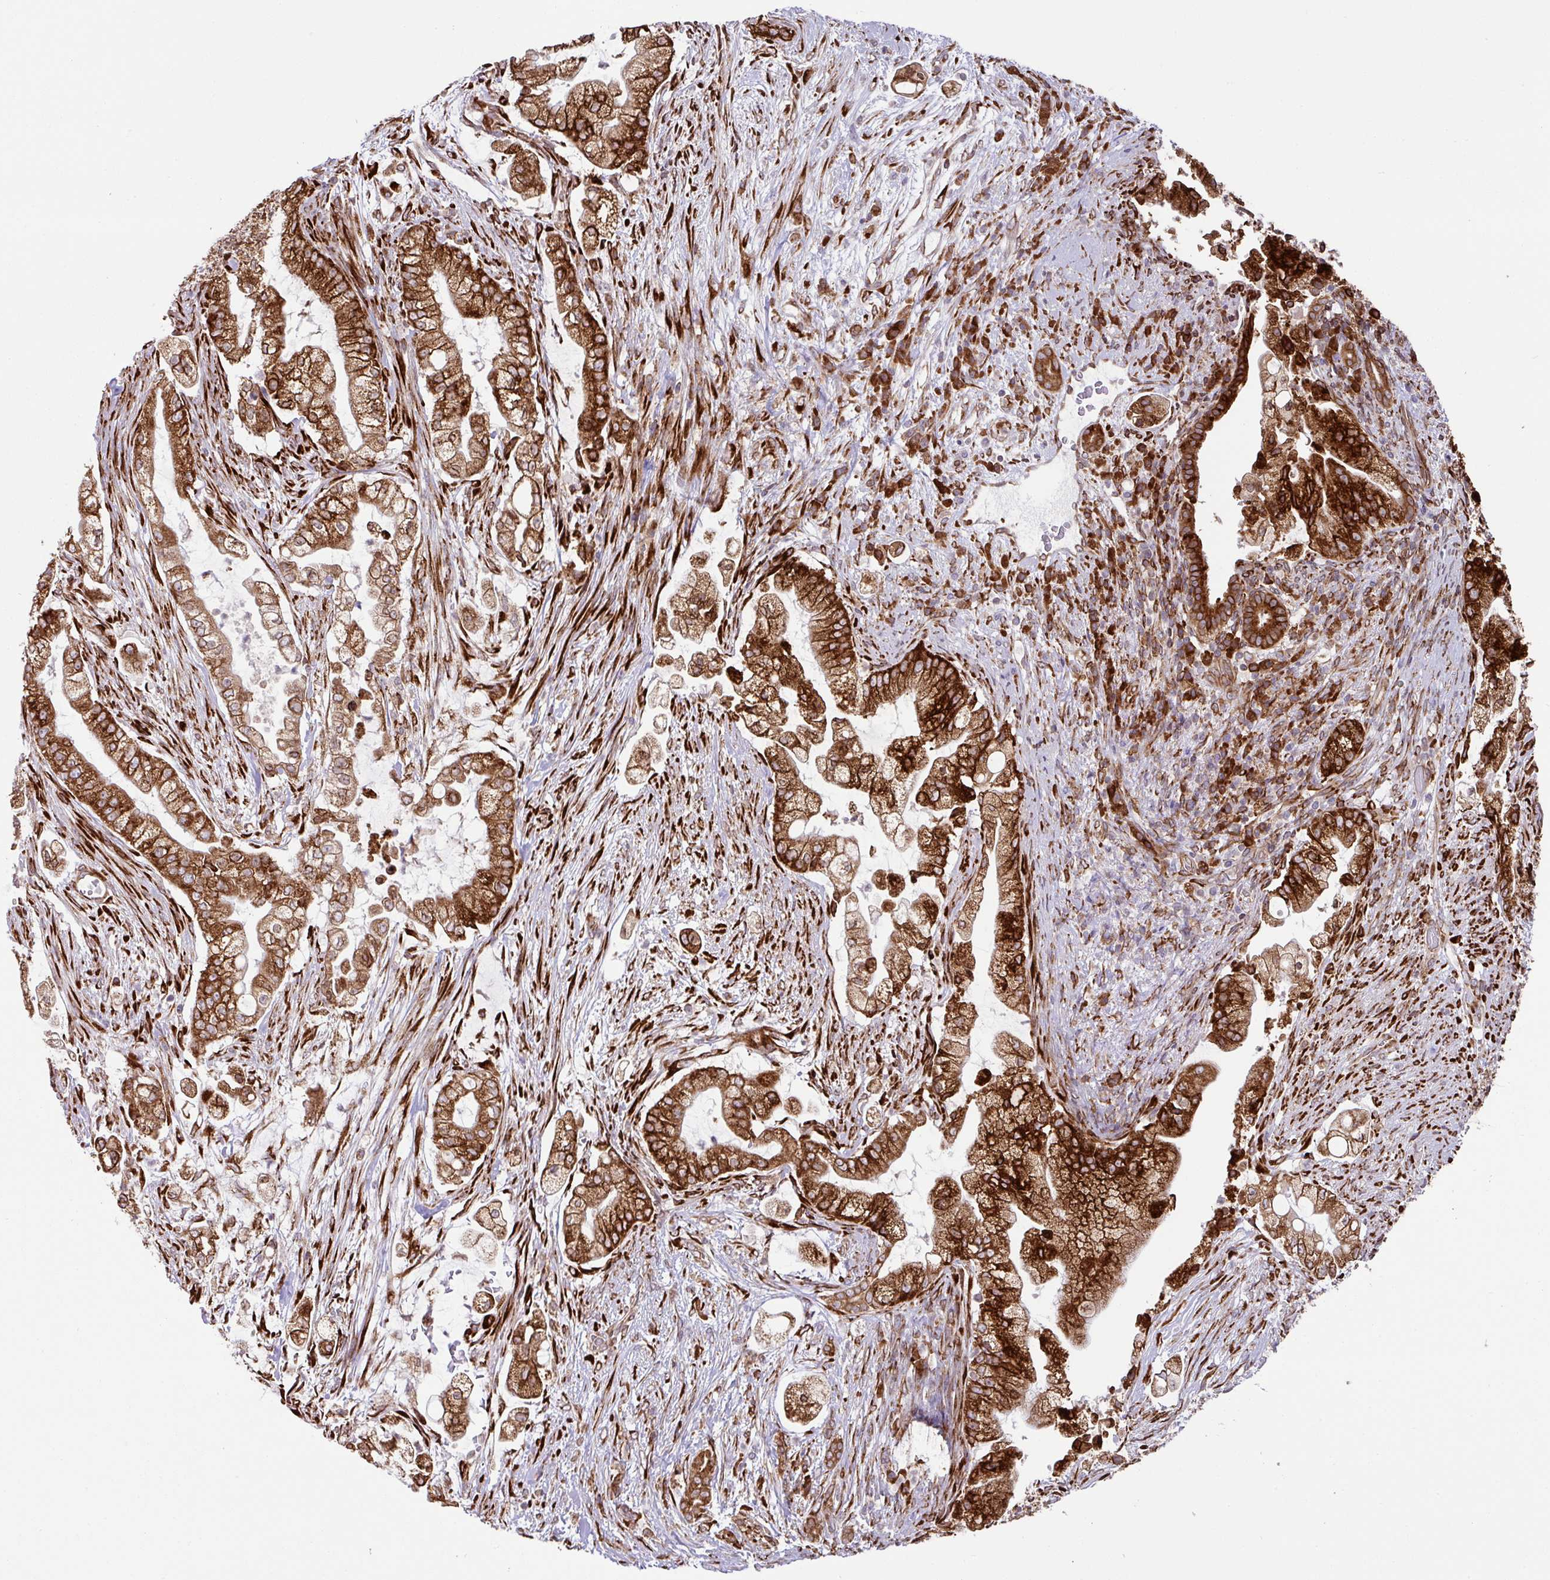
{"staining": {"intensity": "strong", "quantity": ">75%", "location": "cytoplasmic/membranous"}, "tissue": "pancreatic cancer", "cell_type": "Tumor cells", "image_type": "cancer", "snomed": [{"axis": "morphology", "description": "Adenocarcinoma, NOS"}, {"axis": "topography", "description": "Pancreas"}], "caption": "This photomicrograph shows immunohistochemistry (IHC) staining of human adenocarcinoma (pancreatic), with high strong cytoplasmic/membranous expression in approximately >75% of tumor cells.", "gene": "SLC39A7", "patient": {"sex": "female", "age": 69}}